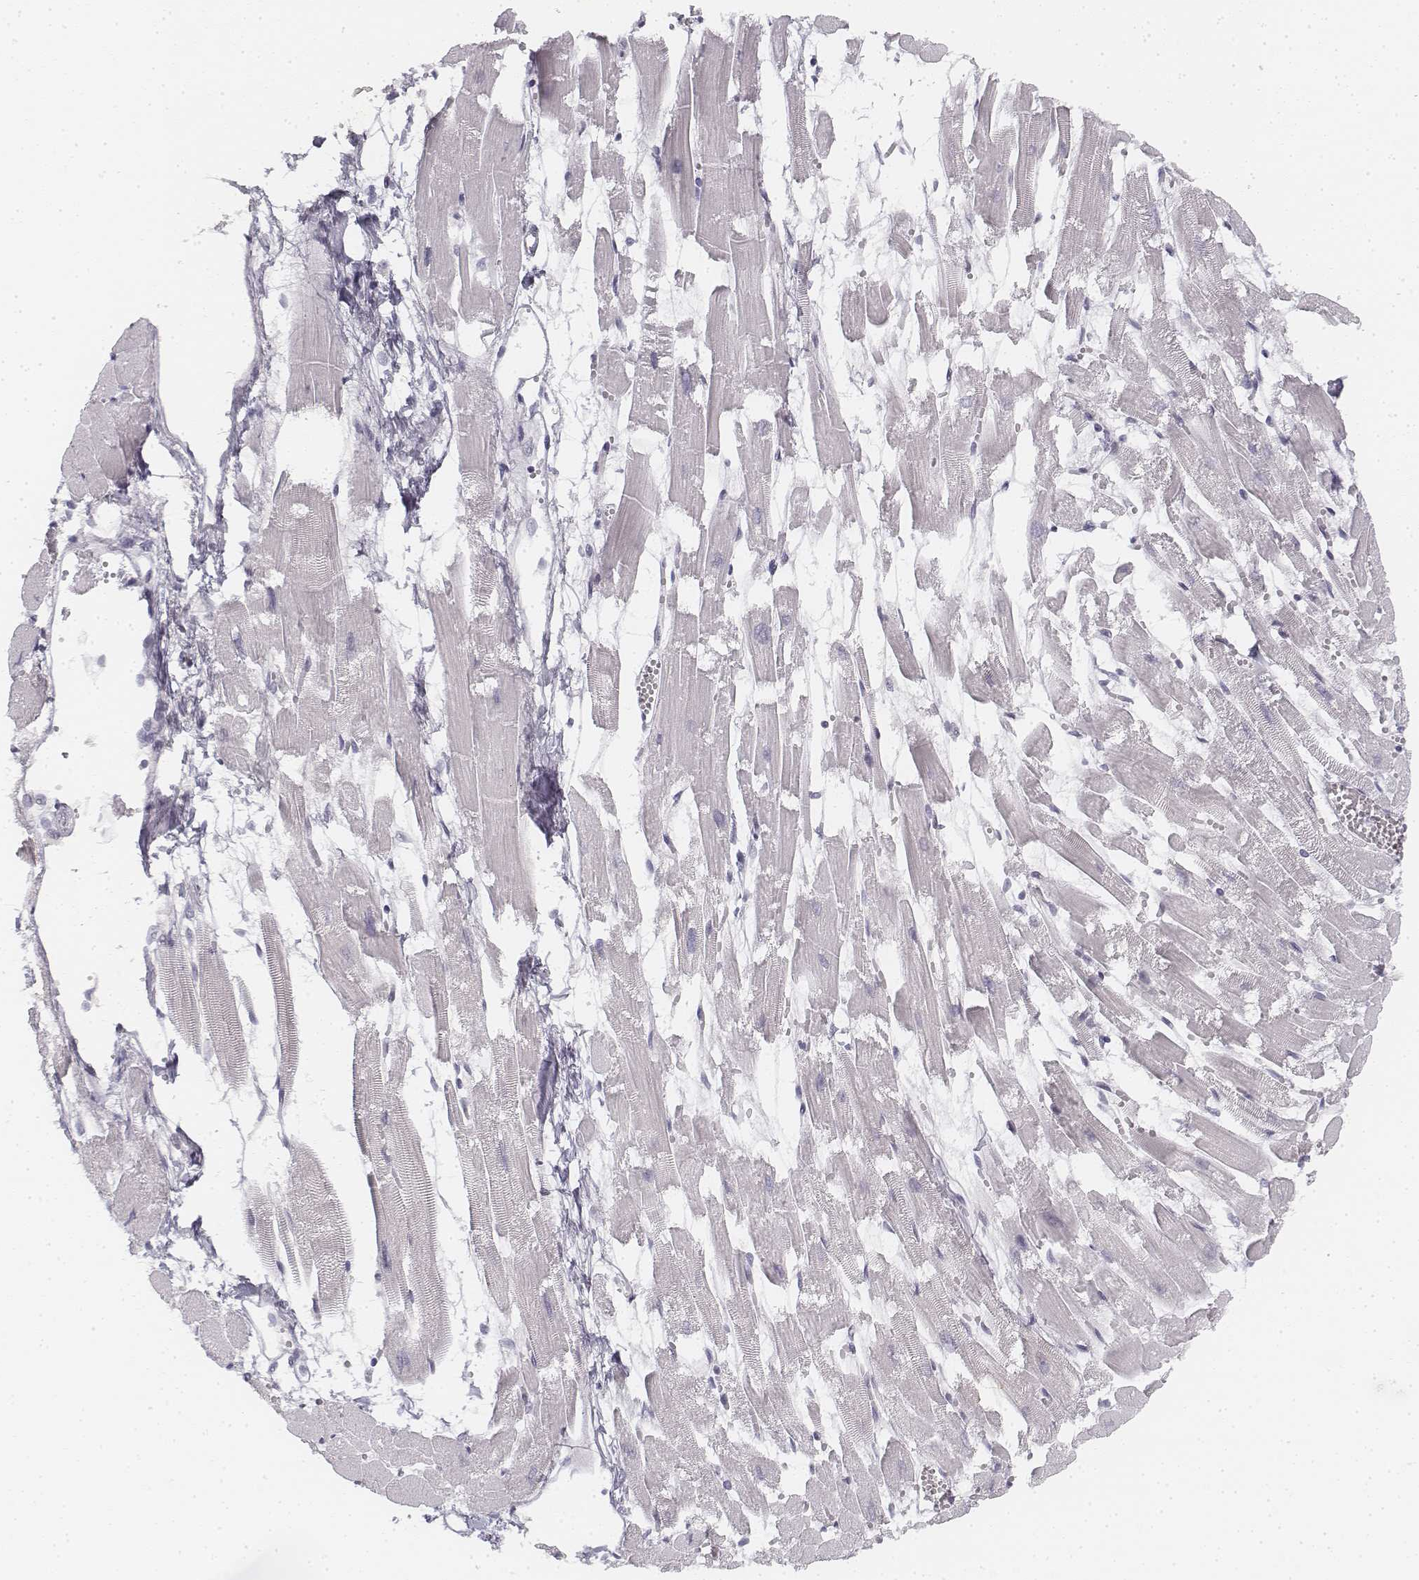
{"staining": {"intensity": "negative", "quantity": "none", "location": "none"}, "tissue": "heart muscle", "cell_type": "Cardiomyocytes", "image_type": "normal", "snomed": [{"axis": "morphology", "description": "Normal tissue, NOS"}, {"axis": "topography", "description": "Heart"}], "caption": "The micrograph shows no significant staining in cardiomyocytes of heart muscle. The staining is performed using DAB brown chromogen with nuclei counter-stained in using hematoxylin.", "gene": "KRTAP2", "patient": {"sex": "female", "age": 52}}